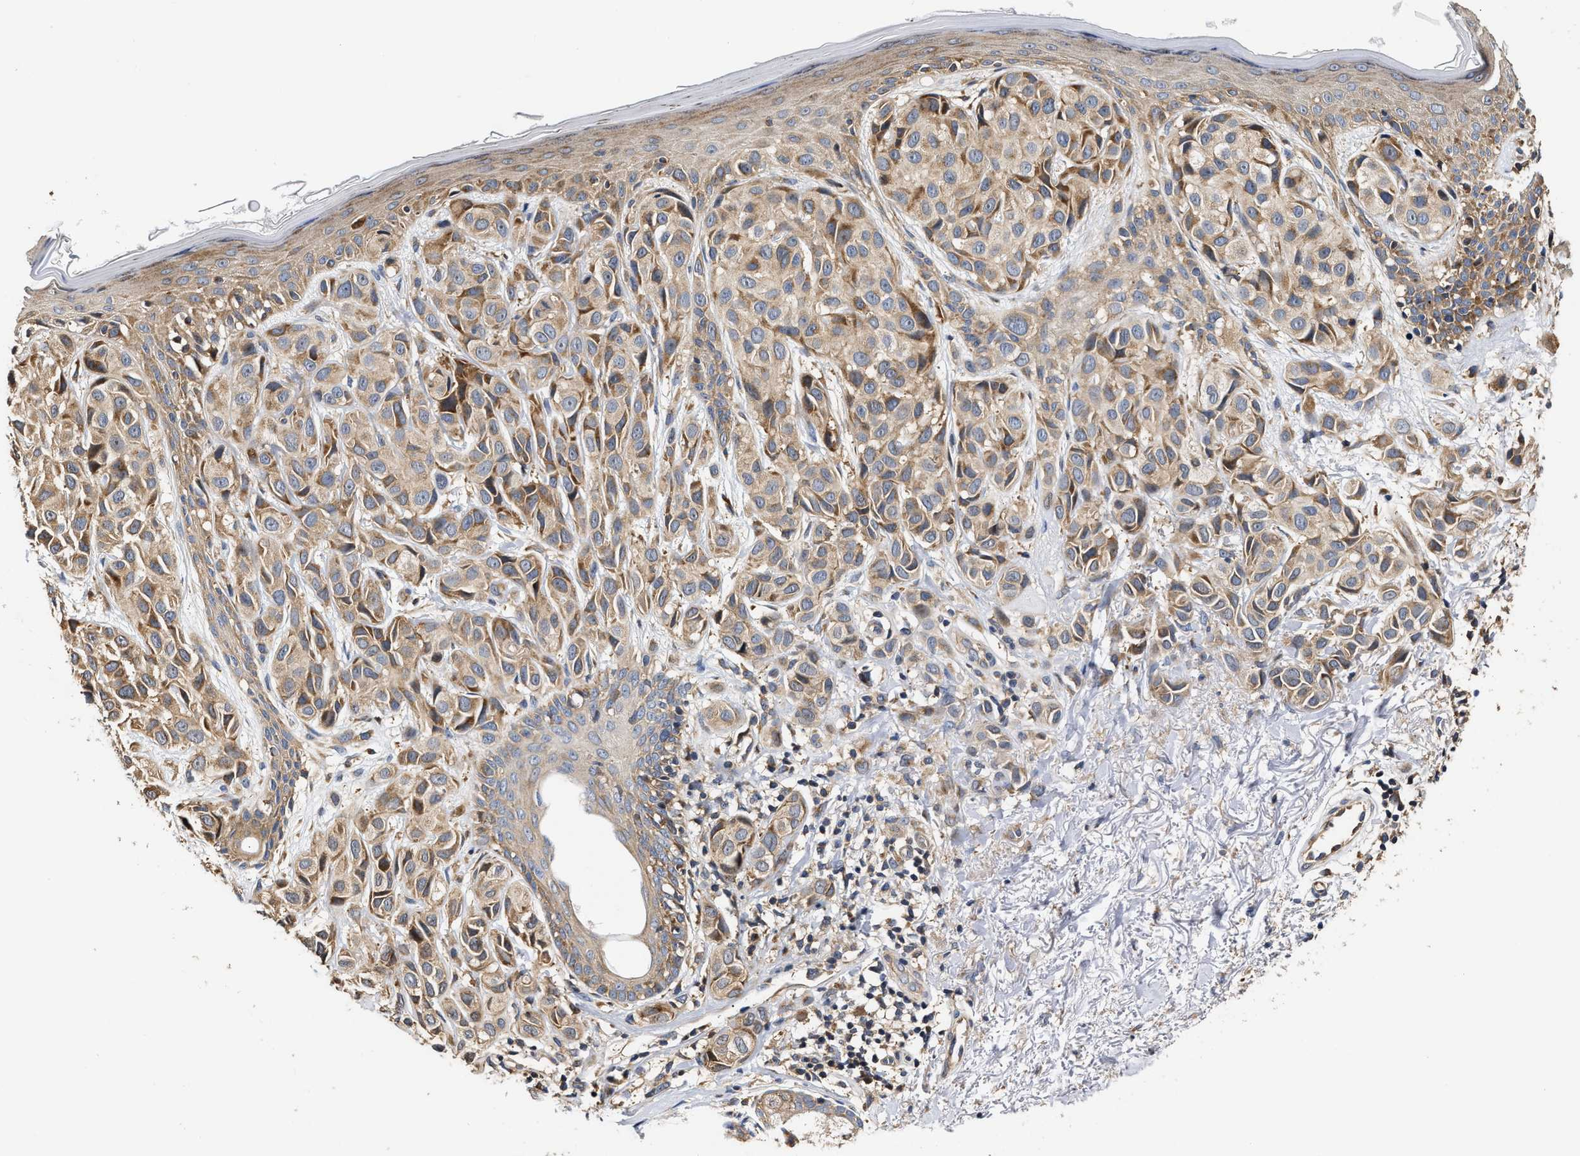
{"staining": {"intensity": "moderate", "quantity": "25%-75%", "location": "cytoplasmic/membranous"}, "tissue": "melanoma", "cell_type": "Tumor cells", "image_type": "cancer", "snomed": [{"axis": "morphology", "description": "Malignant melanoma, NOS"}, {"axis": "topography", "description": "Skin"}], "caption": "Immunohistochemistry (IHC) photomicrograph of human melanoma stained for a protein (brown), which exhibits medium levels of moderate cytoplasmic/membranous positivity in about 25%-75% of tumor cells.", "gene": "CLIP2", "patient": {"sex": "female", "age": 58}}